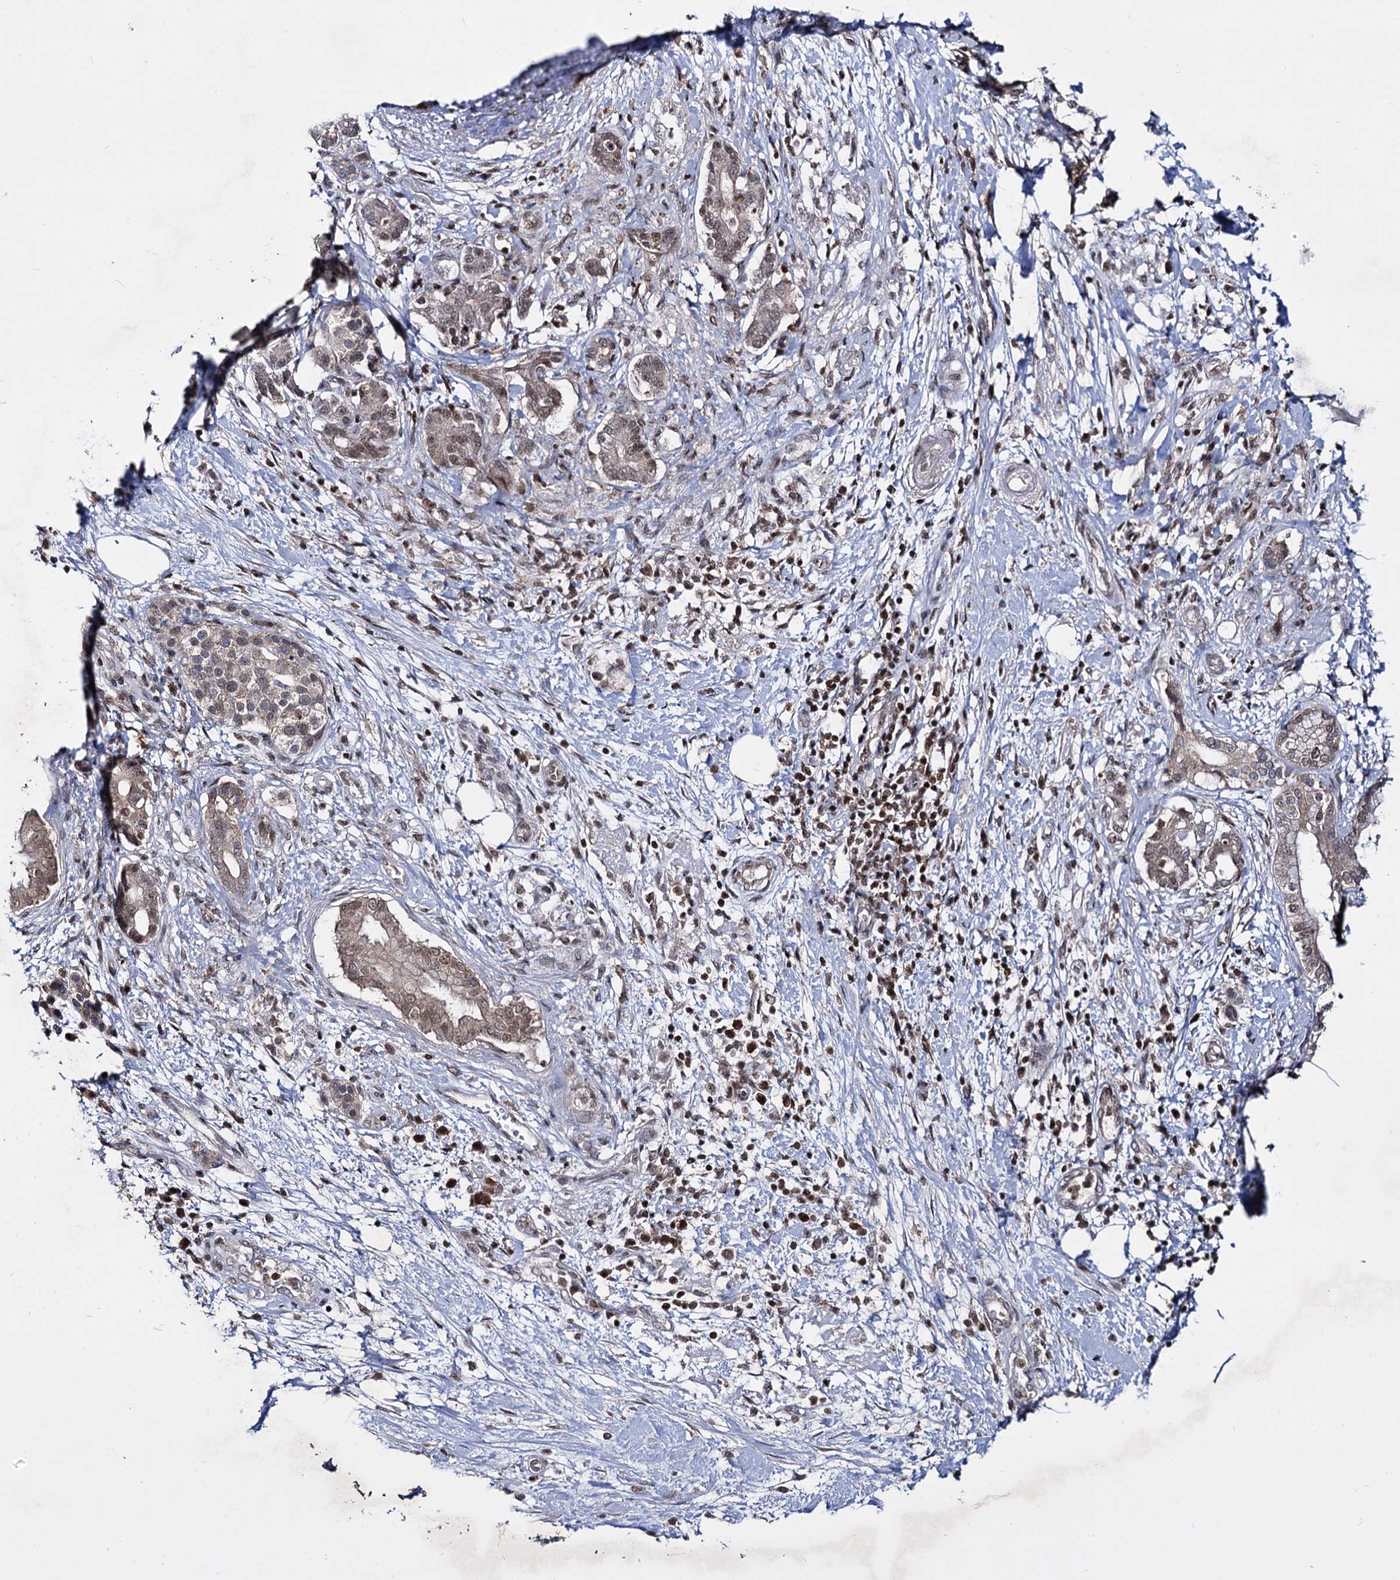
{"staining": {"intensity": "moderate", "quantity": ">75%", "location": "nuclear"}, "tissue": "pancreatic cancer", "cell_type": "Tumor cells", "image_type": "cancer", "snomed": [{"axis": "morphology", "description": "Adenocarcinoma, NOS"}, {"axis": "topography", "description": "Pancreas"}], "caption": "Pancreatic adenocarcinoma stained for a protein (brown) shows moderate nuclear positive expression in approximately >75% of tumor cells.", "gene": "SMCHD1", "patient": {"sex": "female", "age": 73}}